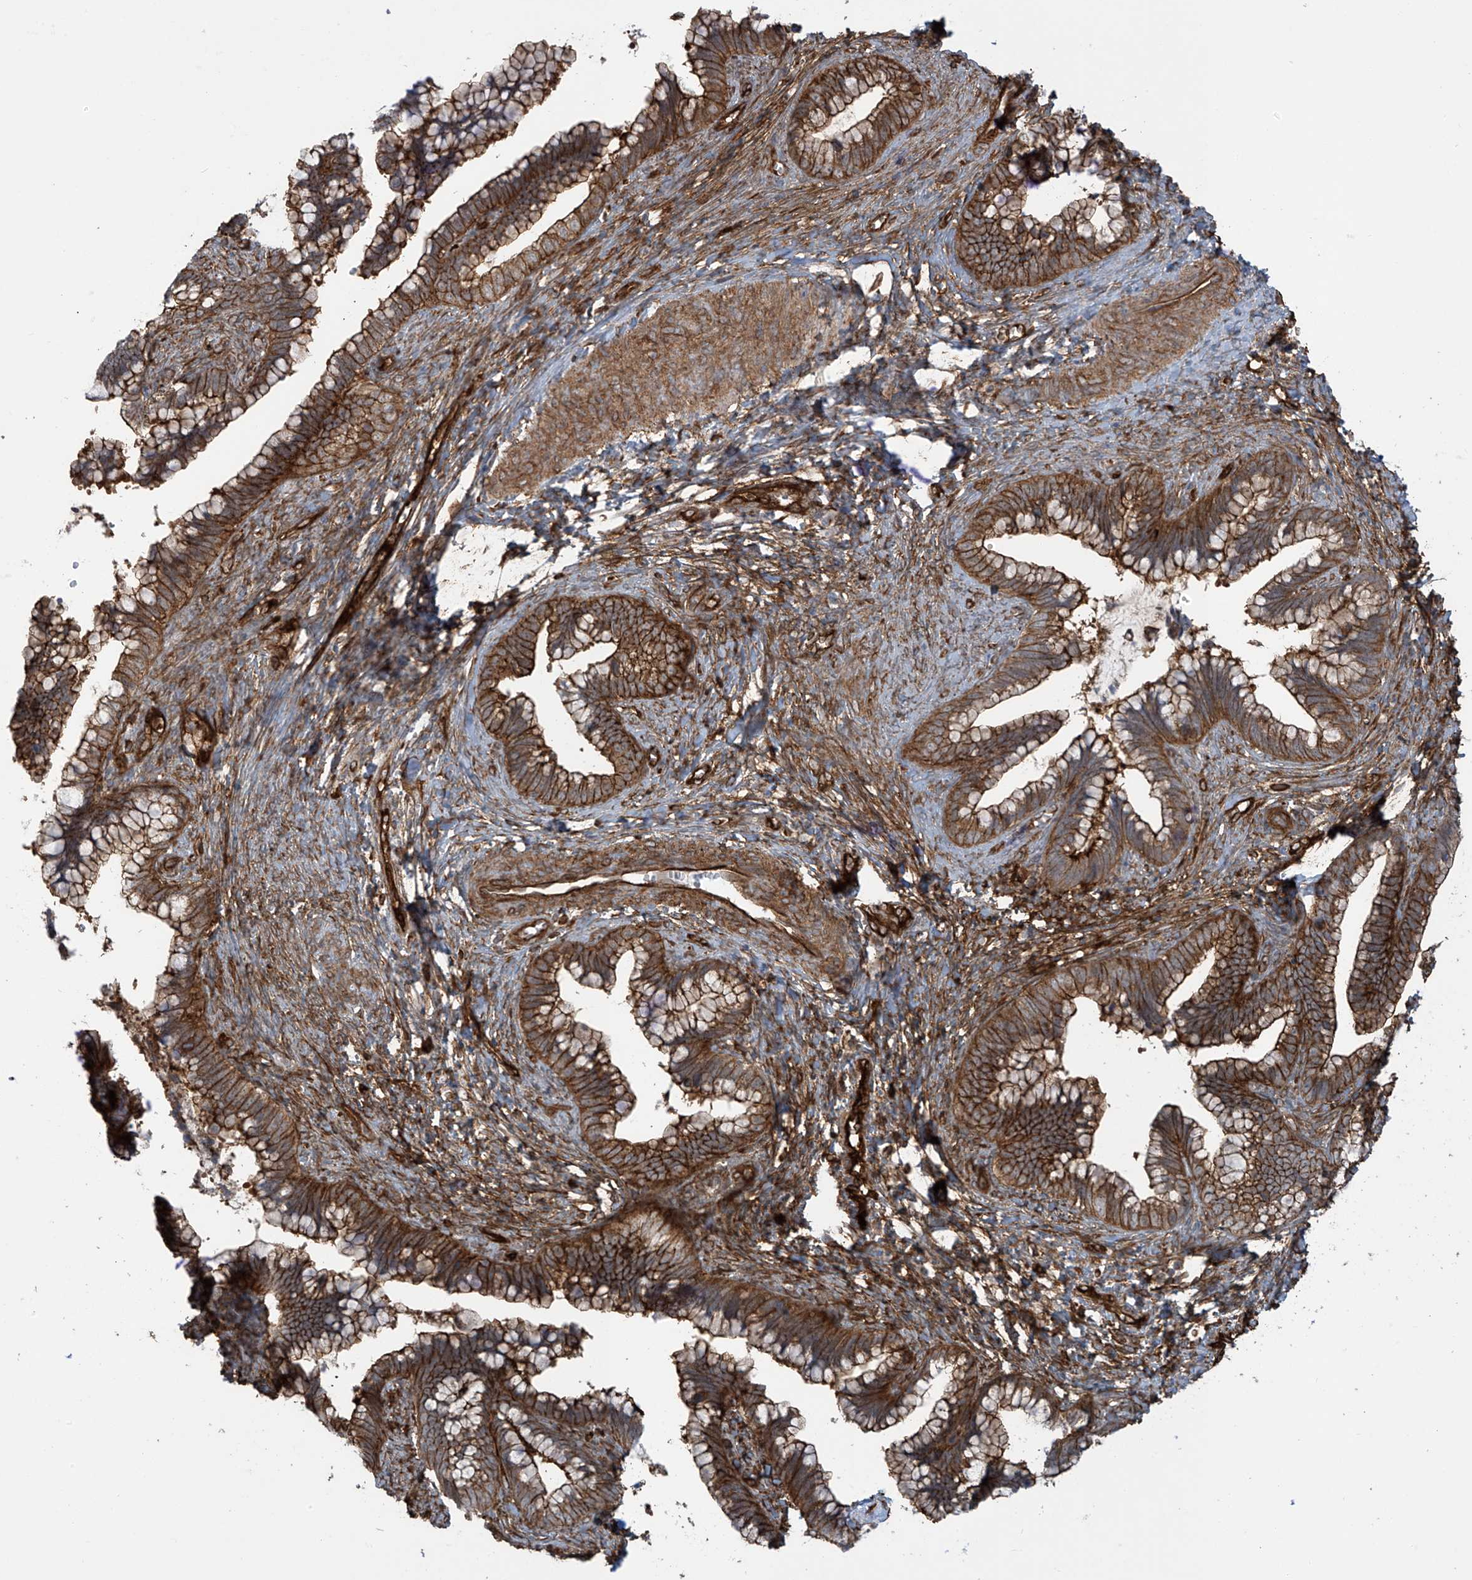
{"staining": {"intensity": "strong", "quantity": ">75%", "location": "cytoplasmic/membranous"}, "tissue": "cervical cancer", "cell_type": "Tumor cells", "image_type": "cancer", "snomed": [{"axis": "morphology", "description": "Adenocarcinoma, NOS"}, {"axis": "topography", "description": "Cervix"}], "caption": "Human cervical cancer (adenocarcinoma) stained for a protein (brown) reveals strong cytoplasmic/membranous positive staining in about >75% of tumor cells.", "gene": "SLC9A2", "patient": {"sex": "female", "age": 44}}